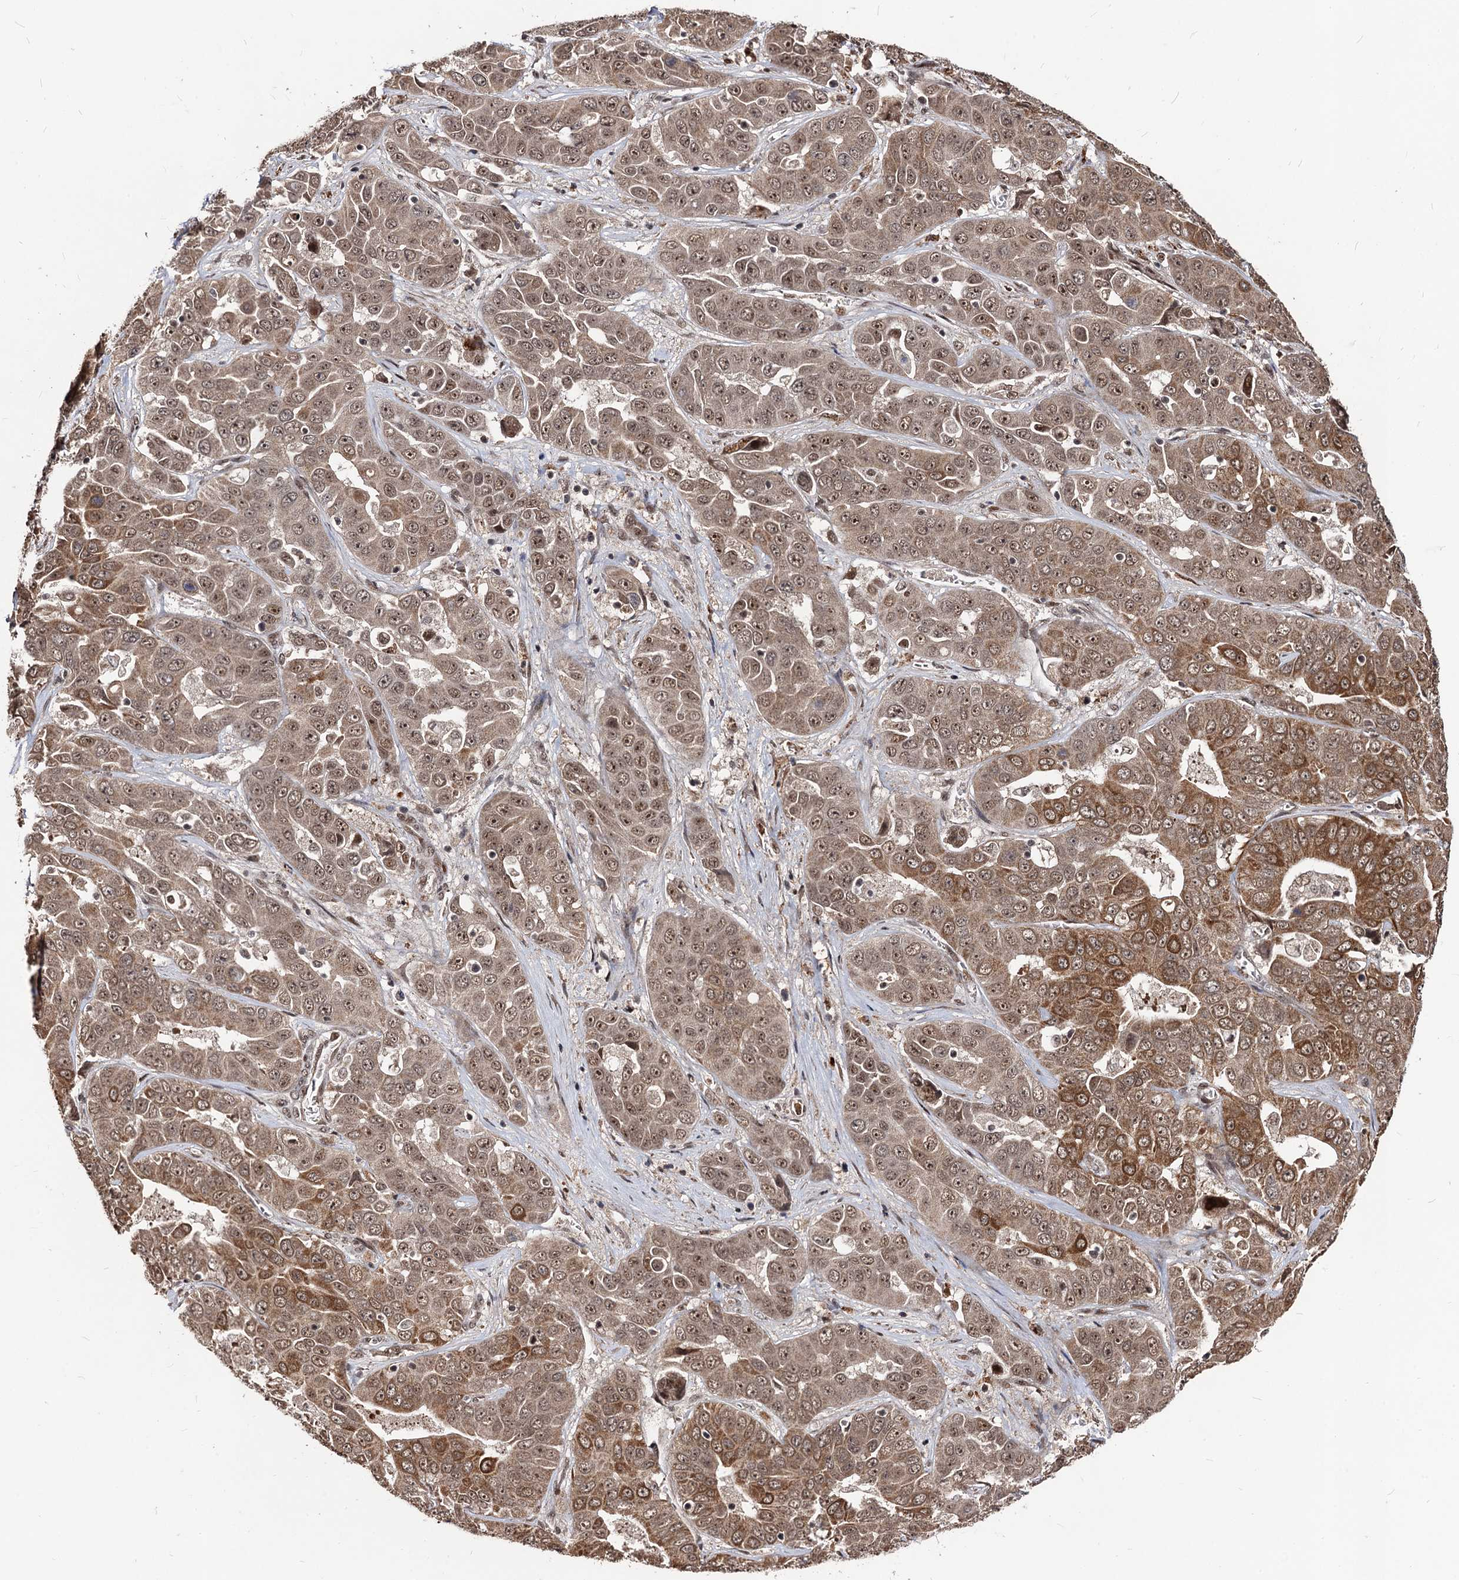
{"staining": {"intensity": "moderate", "quantity": ">75%", "location": "cytoplasmic/membranous,nuclear"}, "tissue": "liver cancer", "cell_type": "Tumor cells", "image_type": "cancer", "snomed": [{"axis": "morphology", "description": "Cholangiocarcinoma"}, {"axis": "topography", "description": "Liver"}], "caption": "Protein expression analysis of human liver cancer reveals moderate cytoplasmic/membranous and nuclear positivity in approximately >75% of tumor cells.", "gene": "SFSWAP", "patient": {"sex": "female", "age": 52}}